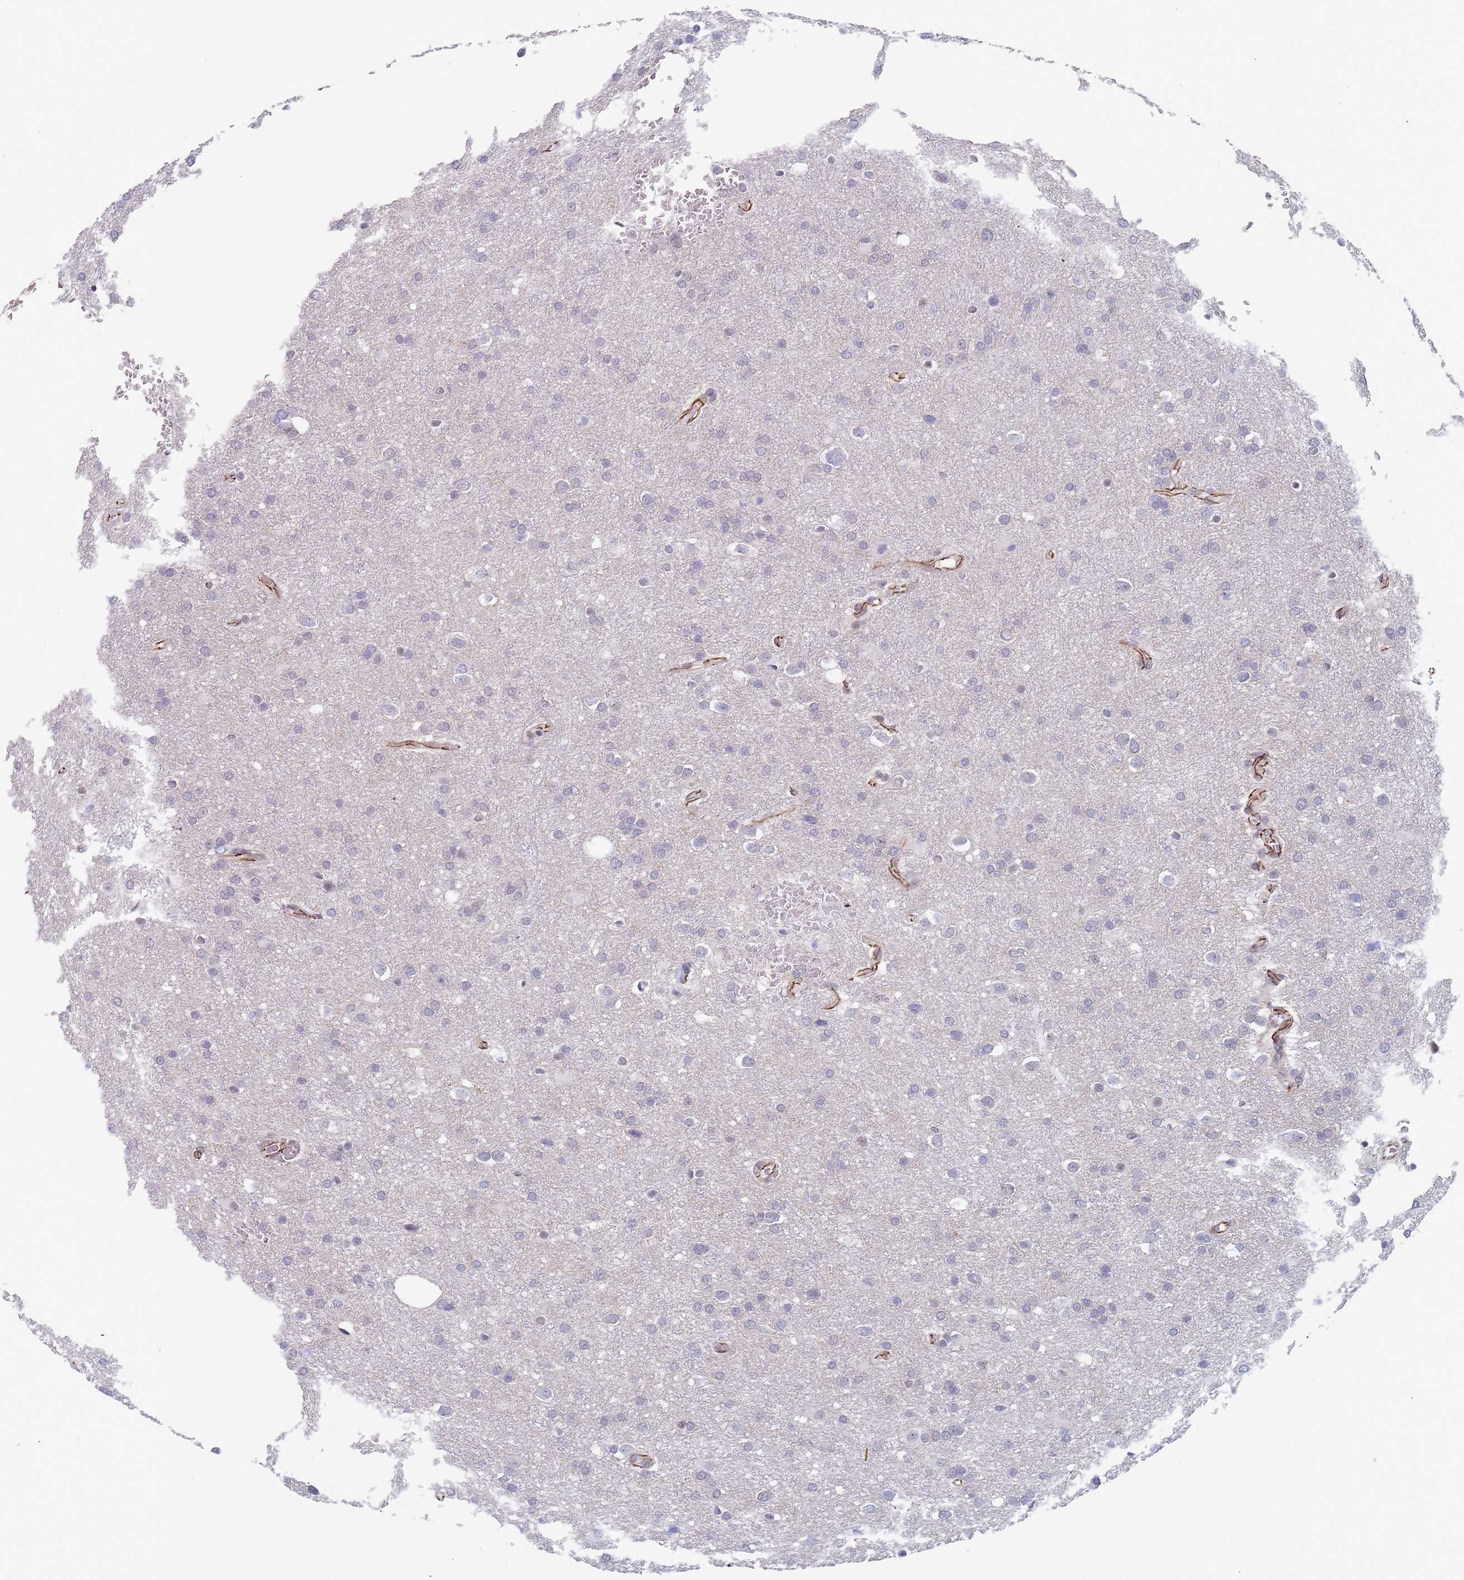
{"staining": {"intensity": "negative", "quantity": "none", "location": "none"}, "tissue": "glioma", "cell_type": "Tumor cells", "image_type": "cancer", "snomed": [{"axis": "morphology", "description": "Glioma, malignant, Low grade"}, {"axis": "topography", "description": "Brain"}], "caption": "The IHC micrograph has no significant positivity in tumor cells of malignant low-grade glioma tissue.", "gene": "OR5A2", "patient": {"sex": "female", "age": 32}}